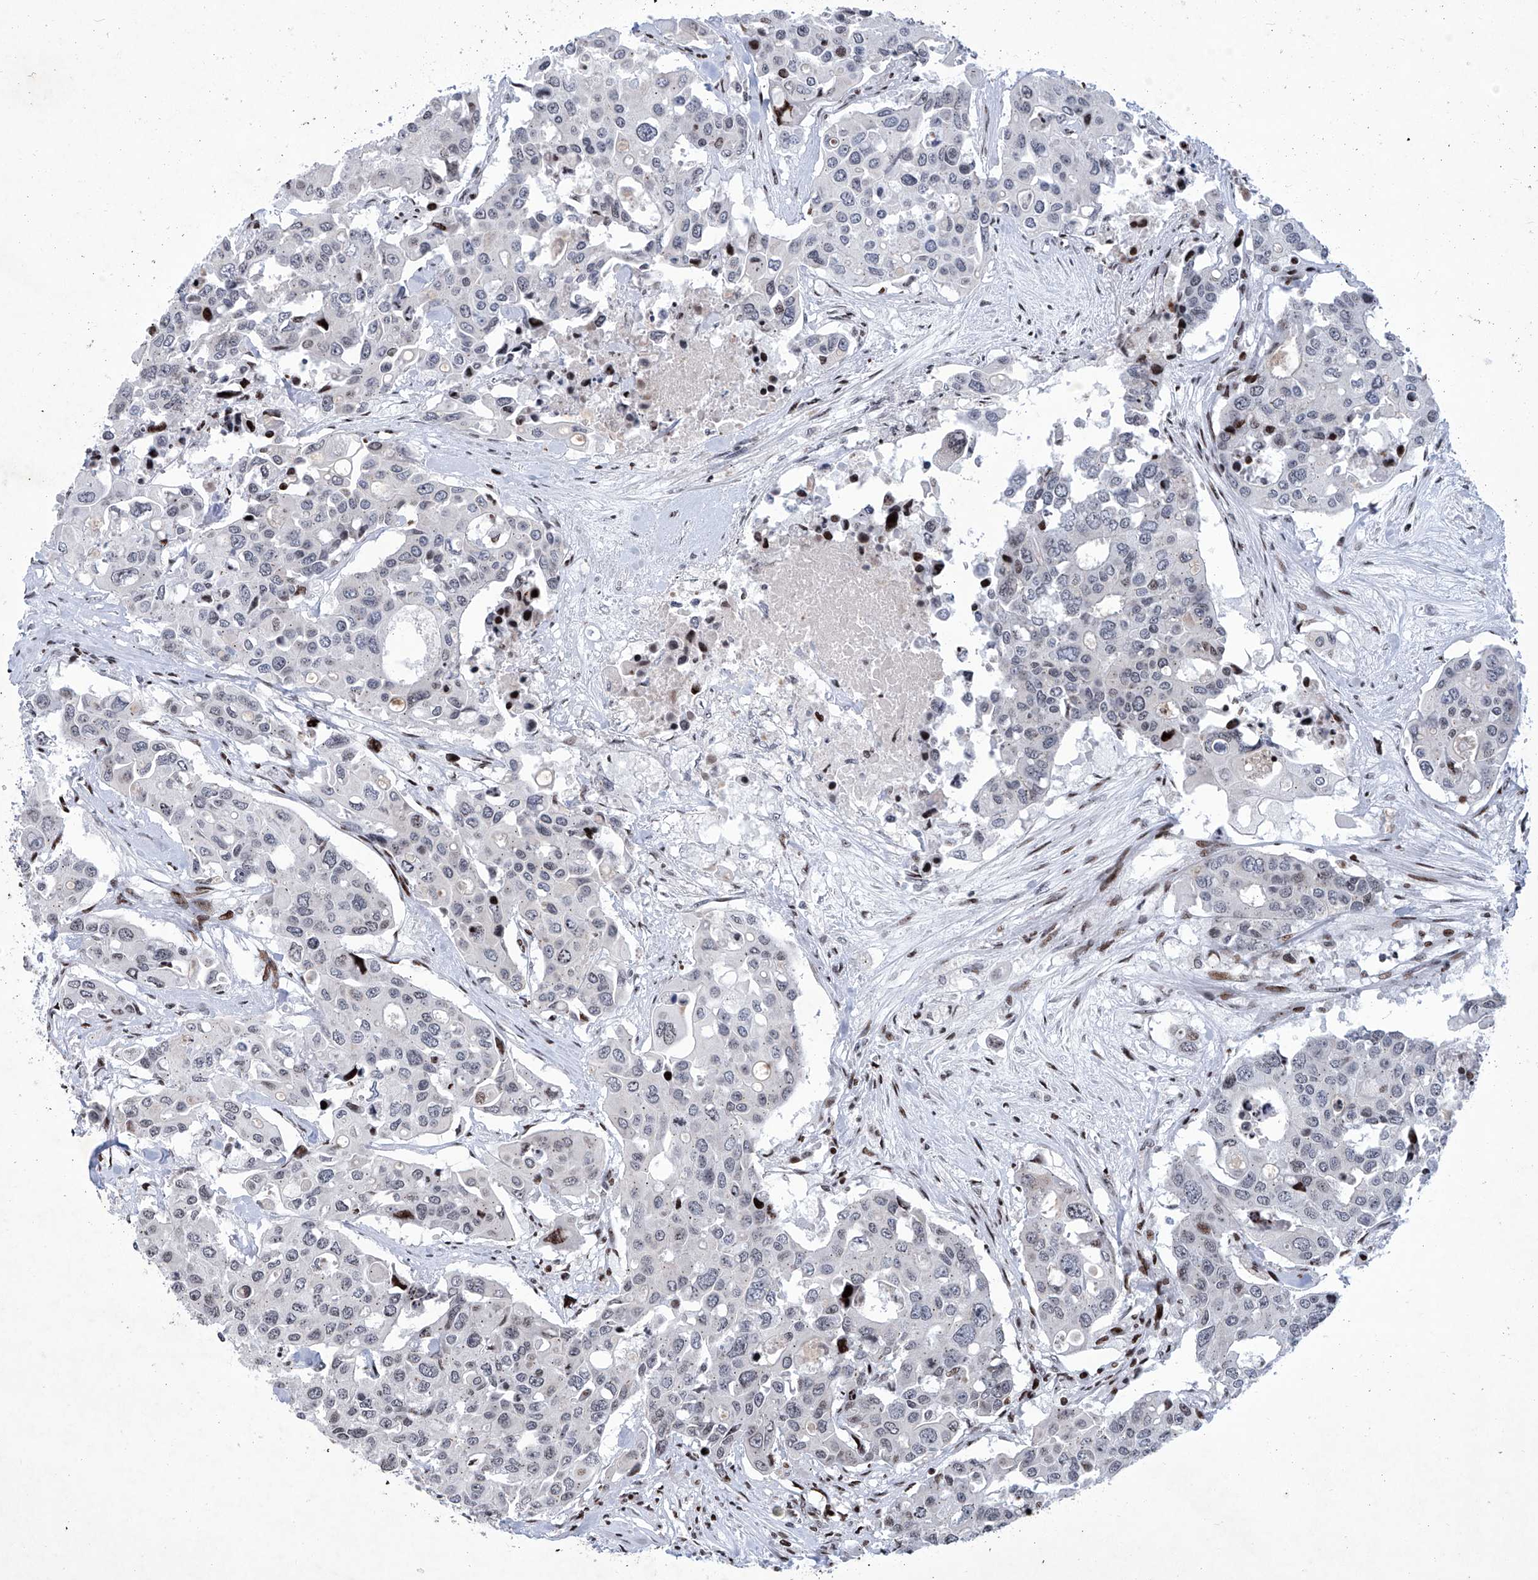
{"staining": {"intensity": "weak", "quantity": "<25%", "location": "nuclear"}, "tissue": "colorectal cancer", "cell_type": "Tumor cells", "image_type": "cancer", "snomed": [{"axis": "morphology", "description": "Adenocarcinoma, NOS"}, {"axis": "topography", "description": "Colon"}], "caption": "Human colorectal cancer stained for a protein using immunohistochemistry shows no expression in tumor cells.", "gene": "HEY2", "patient": {"sex": "male", "age": 77}}